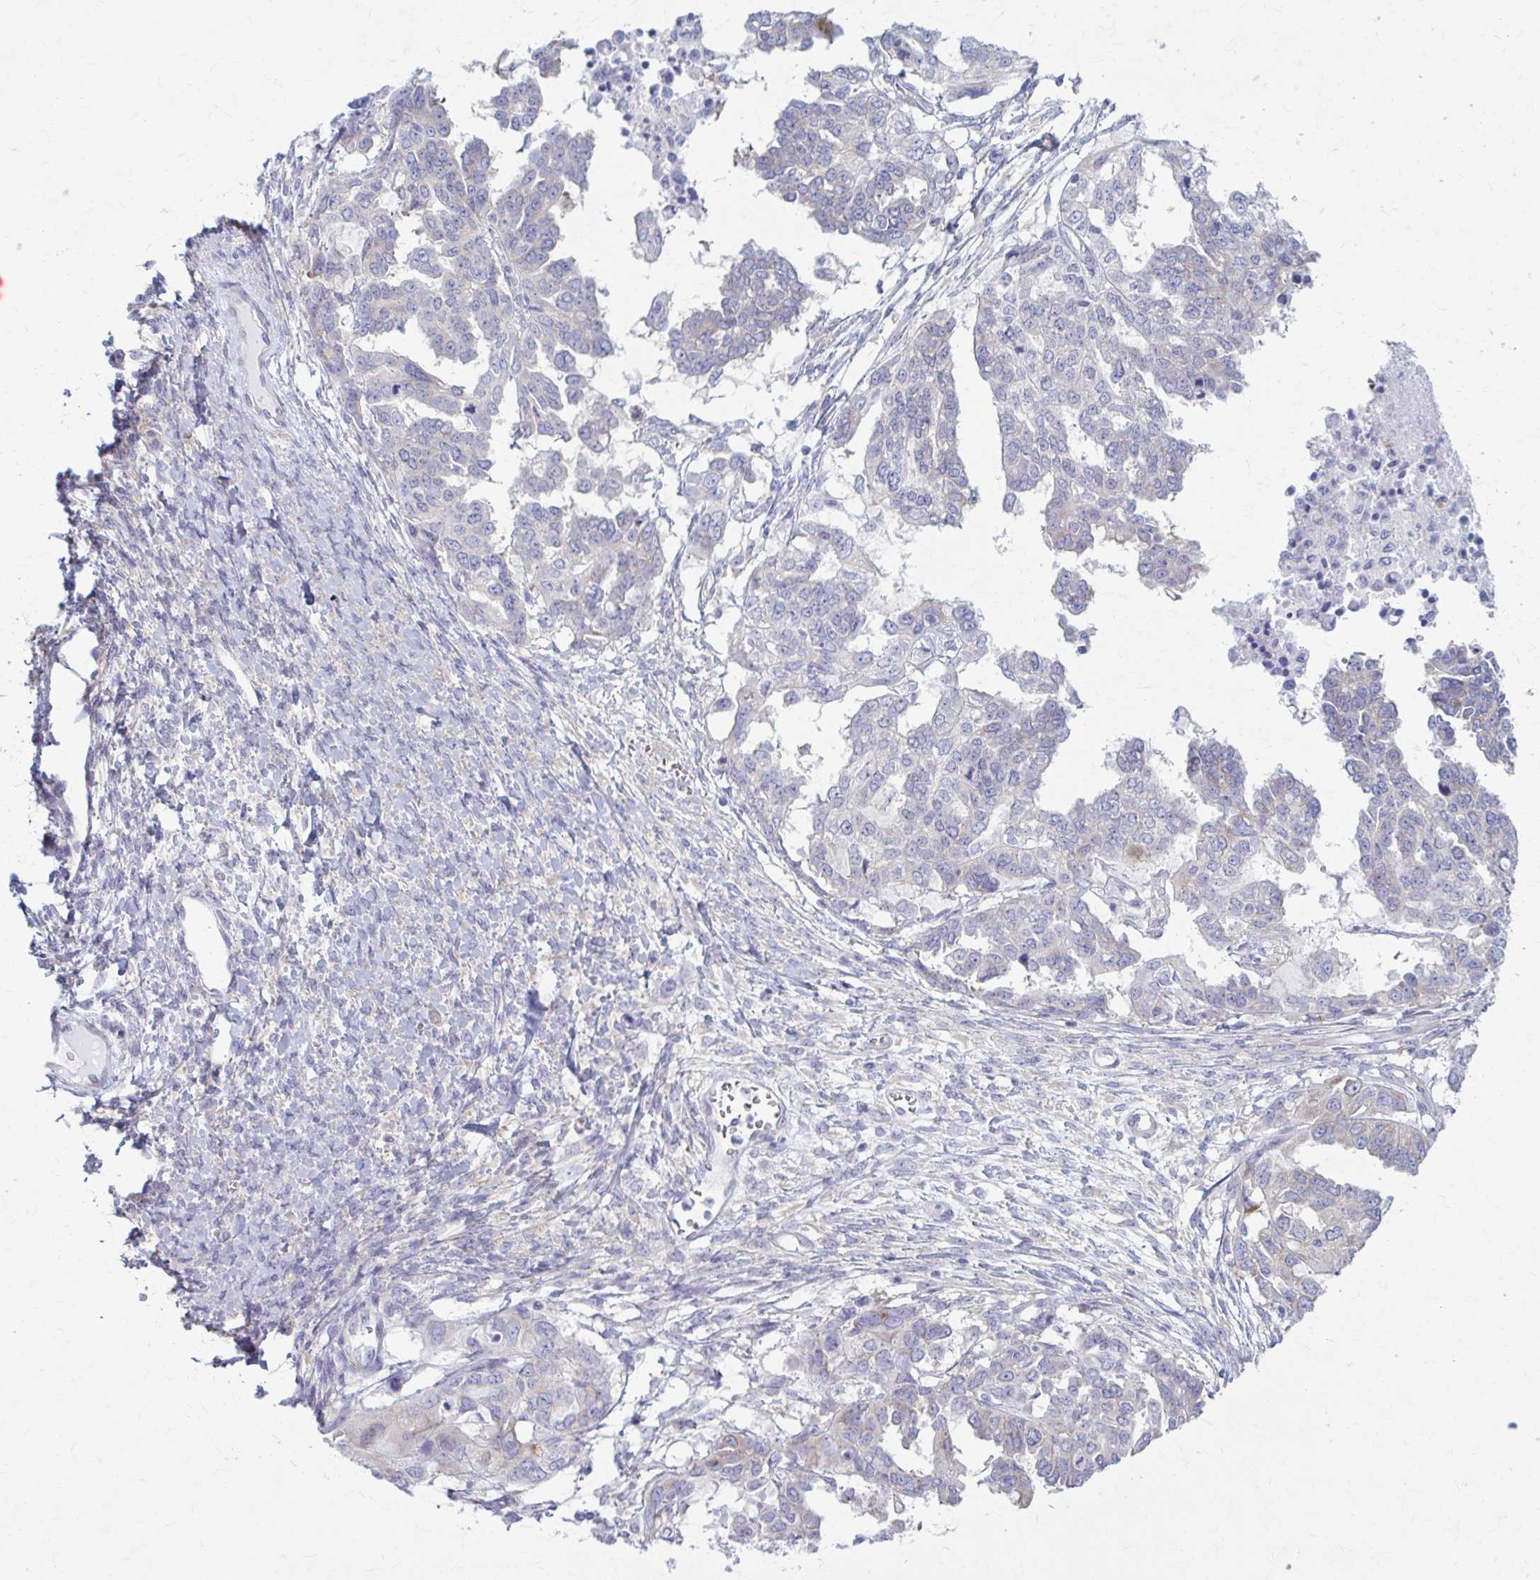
{"staining": {"intensity": "negative", "quantity": "none", "location": "none"}, "tissue": "ovarian cancer", "cell_type": "Tumor cells", "image_type": "cancer", "snomed": [{"axis": "morphology", "description": "Cystadenocarcinoma, serous, NOS"}, {"axis": "topography", "description": "Ovary"}], "caption": "A high-resolution image shows immunohistochemistry (IHC) staining of ovarian cancer (serous cystadenocarcinoma), which displays no significant staining in tumor cells.", "gene": "PRKRA", "patient": {"sex": "female", "age": 53}}